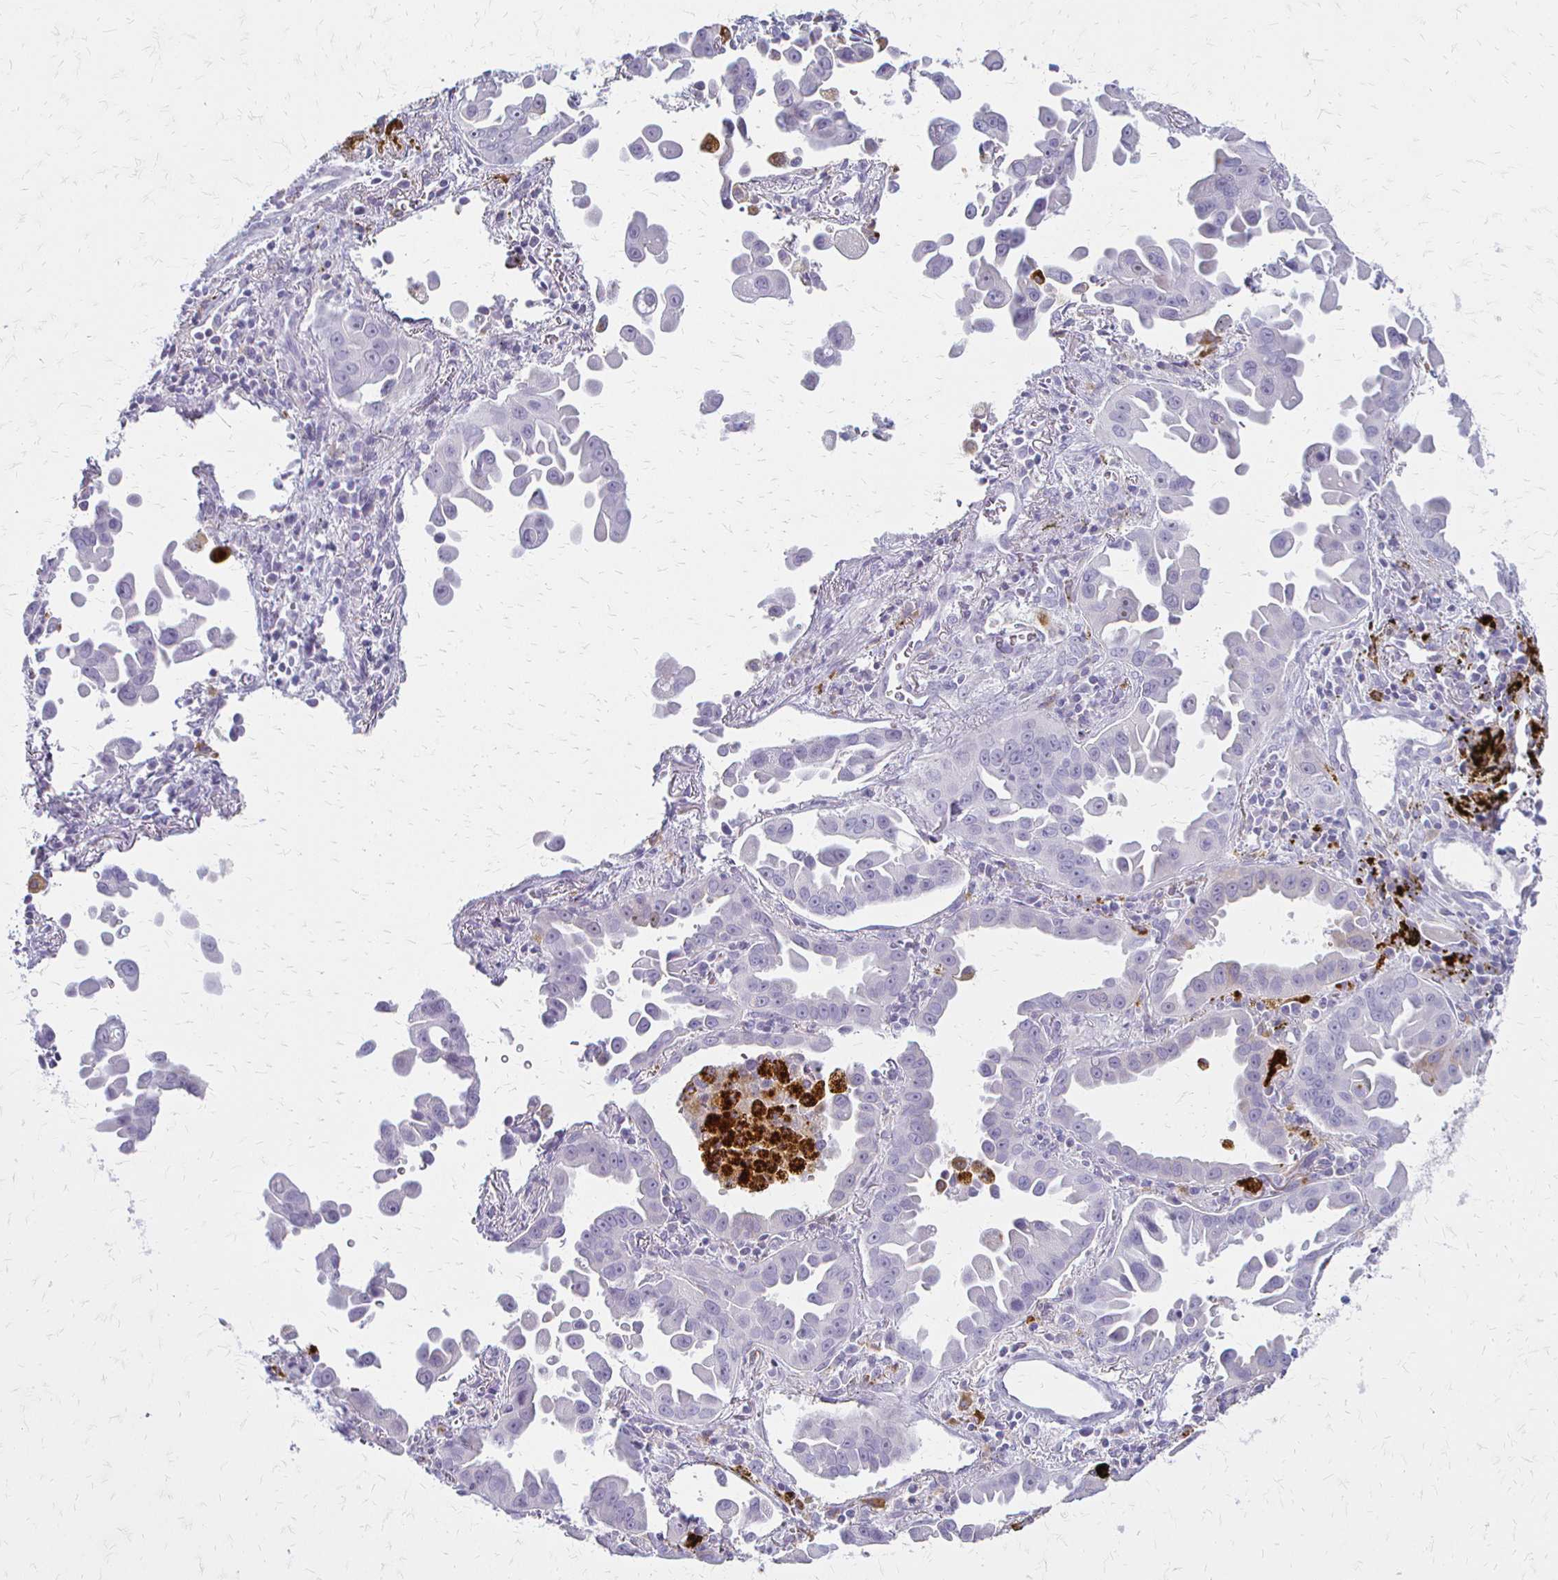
{"staining": {"intensity": "negative", "quantity": "none", "location": "none"}, "tissue": "lung cancer", "cell_type": "Tumor cells", "image_type": "cancer", "snomed": [{"axis": "morphology", "description": "Adenocarcinoma, NOS"}, {"axis": "topography", "description": "Lung"}], "caption": "A high-resolution image shows immunohistochemistry (IHC) staining of lung cancer, which displays no significant positivity in tumor cells.", "gene": "ACP5", "patient": {"sex": "male", "age": 68}}